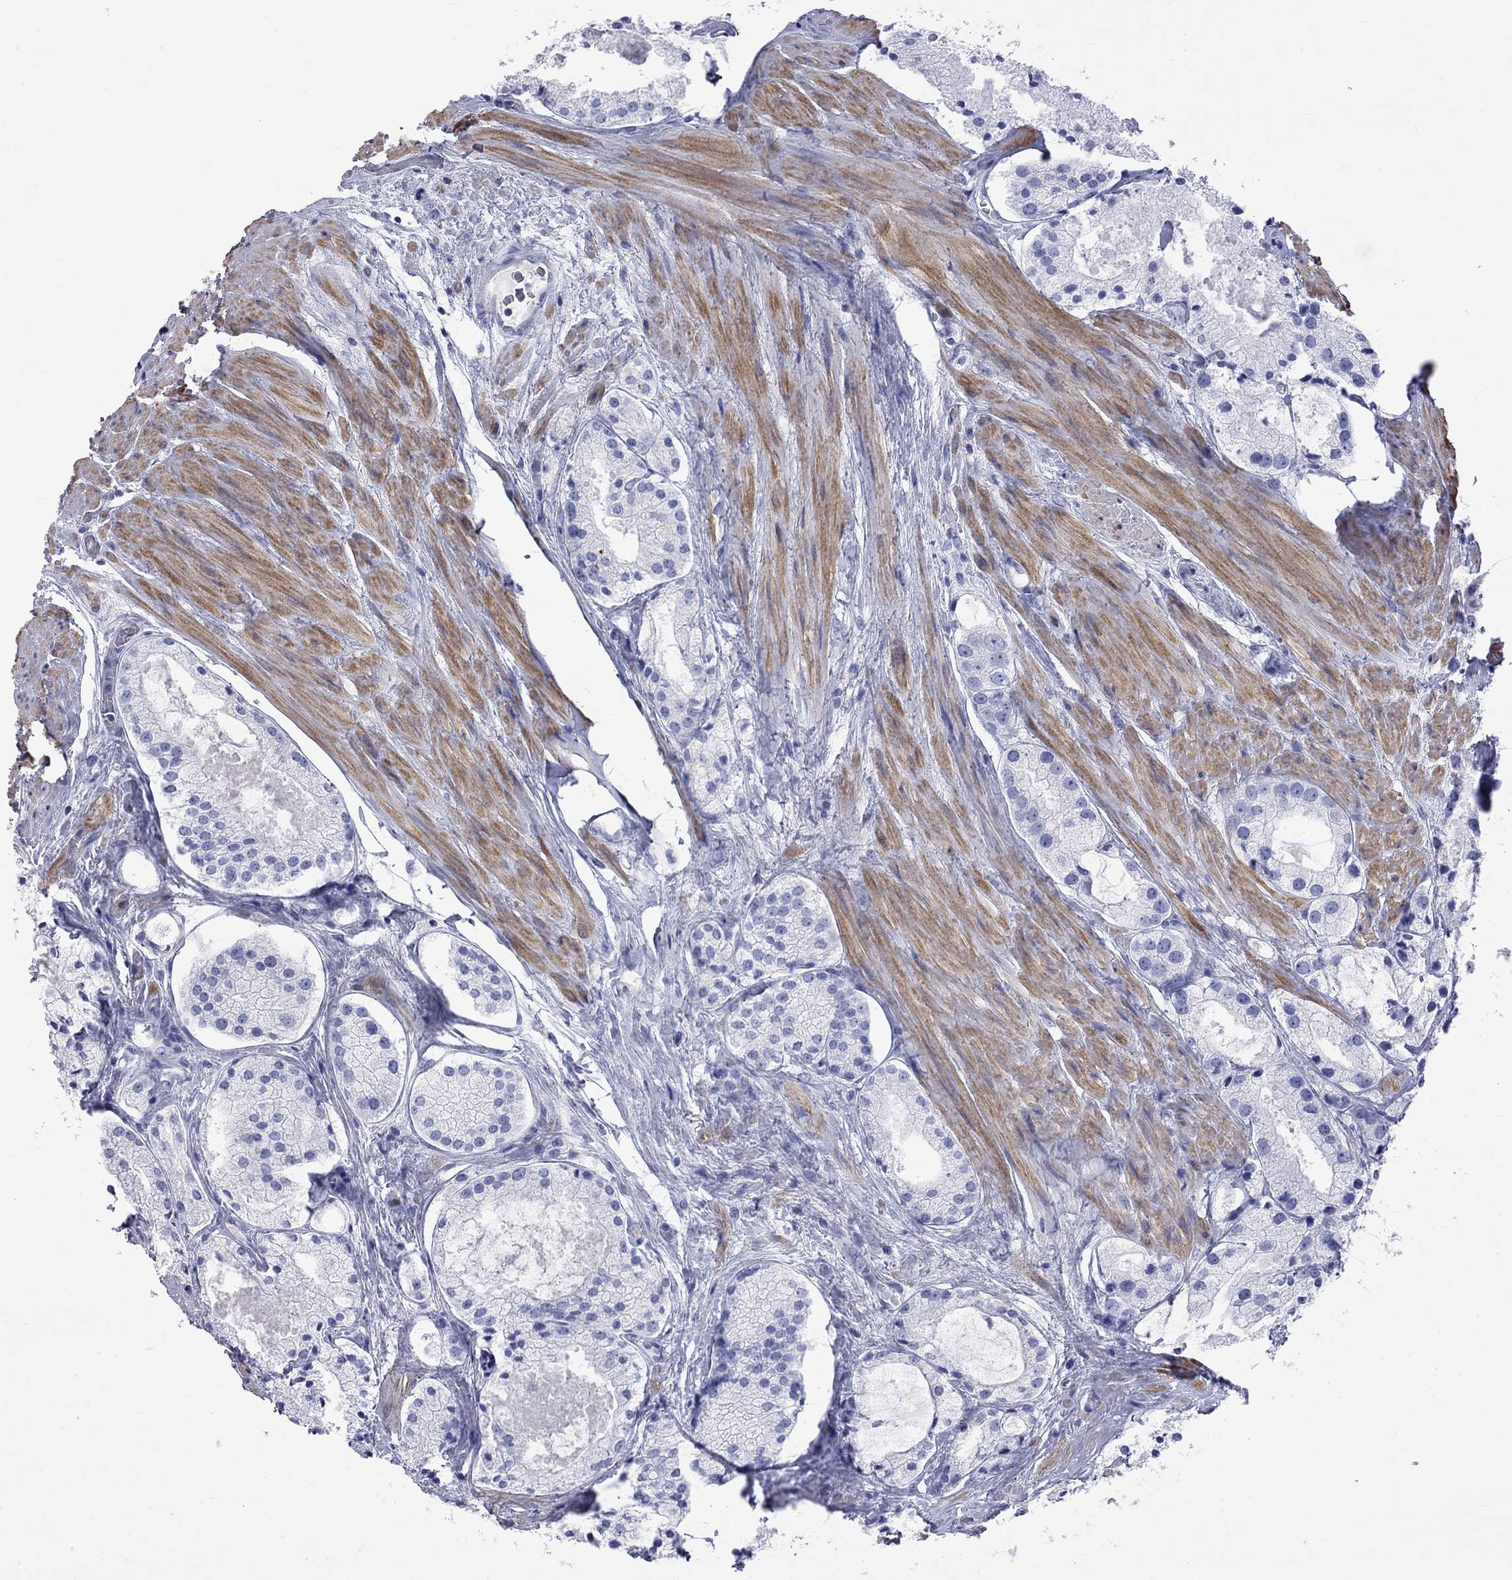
{"staining": {"intensity": "negative", "quantity": "none", "location": "none"}, "tissue": "prostate cancer", "cell_type": "Tumor cells", "image_type": "cancer", "snomed": [{"axis": "morphology", "description": "Adenocarcinoma, NOS"}, {"axis": "morphology", "description": "Adenocarcinoma, High grade"}, {"axis": "topography", "description": "Prostate"}], "caption": "Tumor cells are negative for protein expression in human adenocarcinoma (high-grade) (prostate). (Immunohistochemistry (ihc), brightfield microscopy, high magnification).", "gene": "S100A3", "patient": {"sex": "male", "age": 64}}